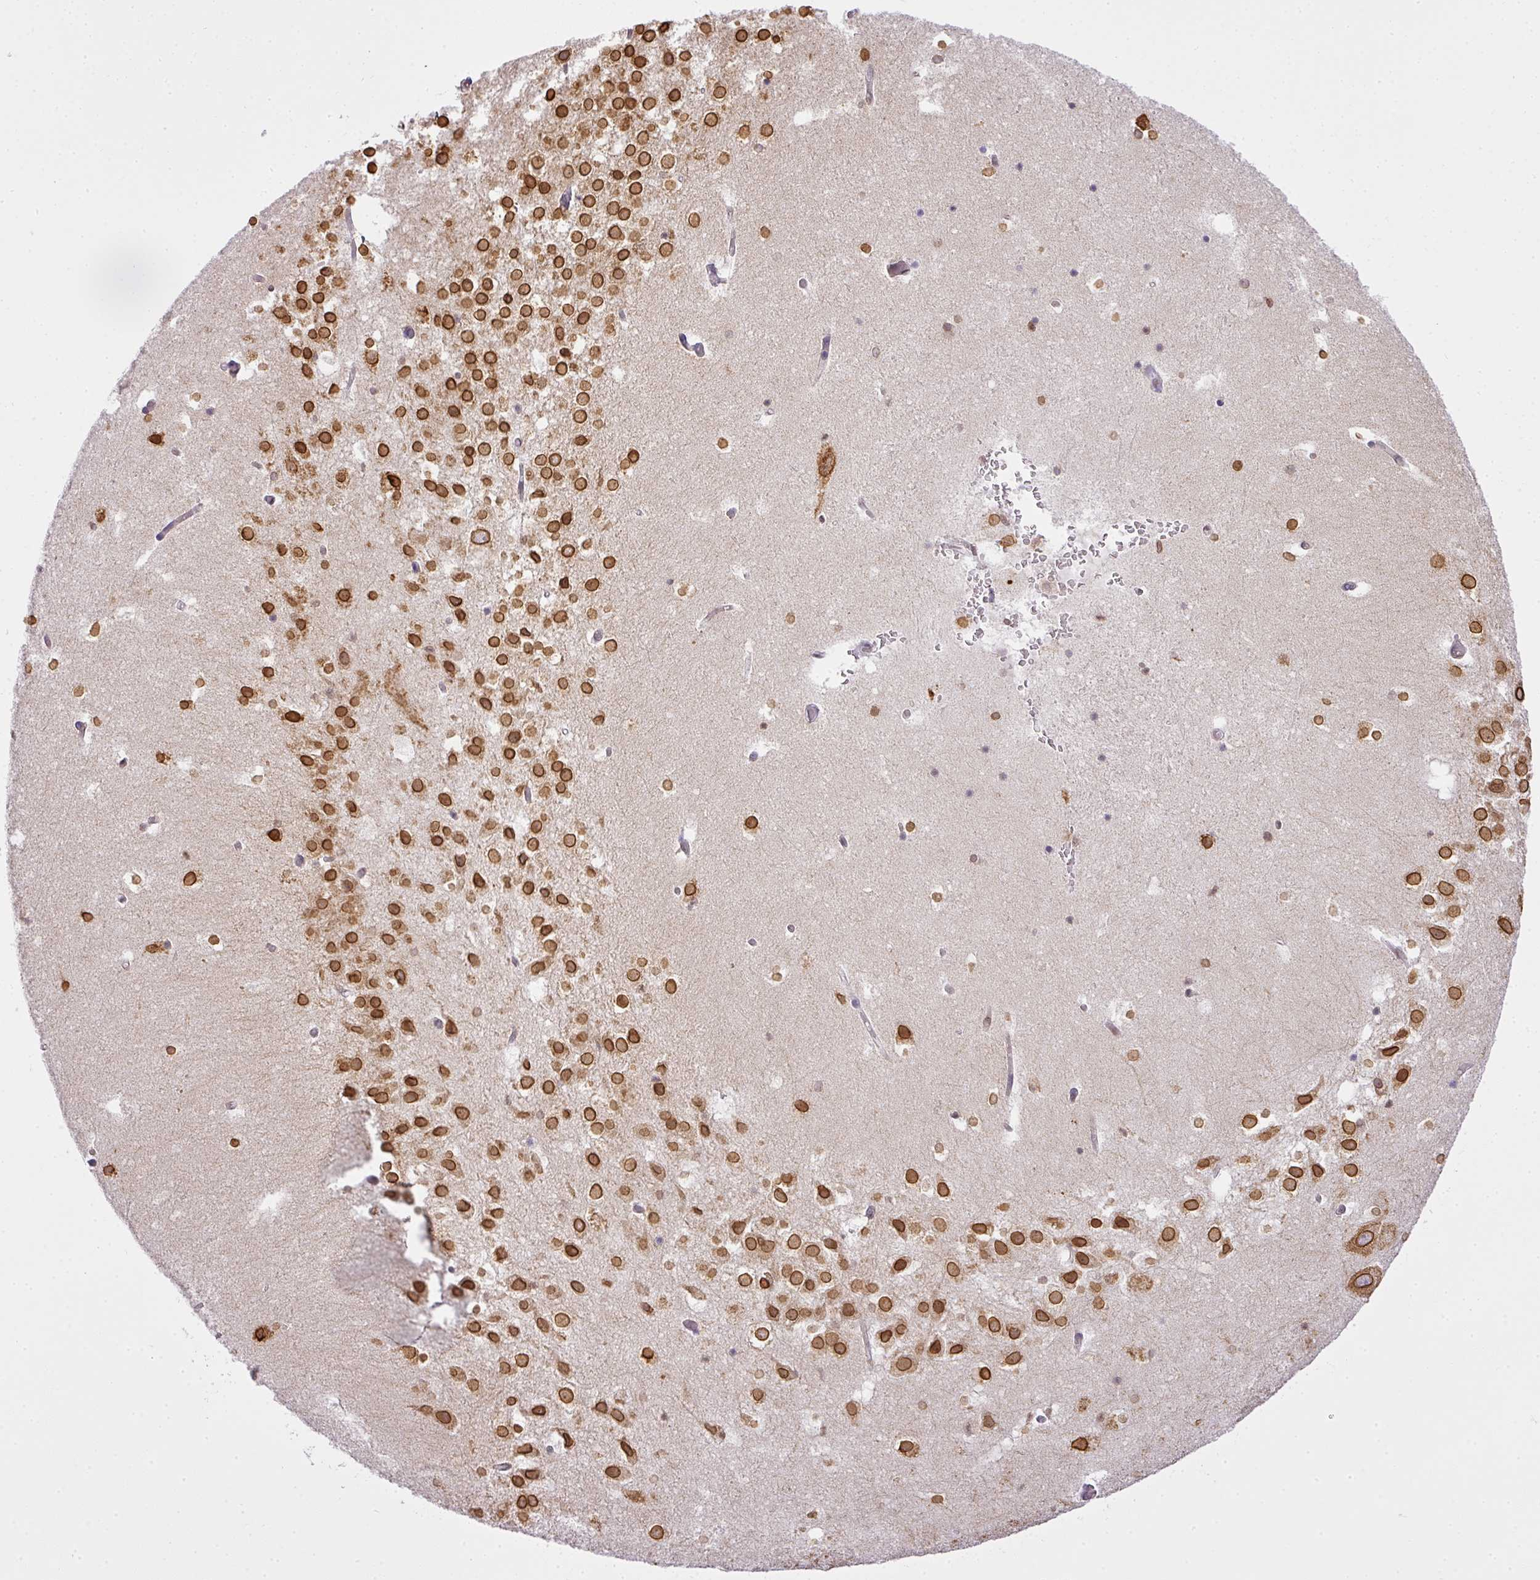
{"staining": {"intensity": "weak", "quantity": "<25%", "location": "nuclear"}, "tissue": "hippocampus", "cell_type": "Glial cells", "image_type": "normal", "snomed": [{"axis": "morphology", "description": "Normal tissue, NOS"}, {"axis": "topography", "description": "Hippocampus"}], "caption": "Human hippocampus stained for a protein using IHC reveals no expression in glial cells.", "gene": "COX18", "patient": {"sex": "female", "age": 52}}